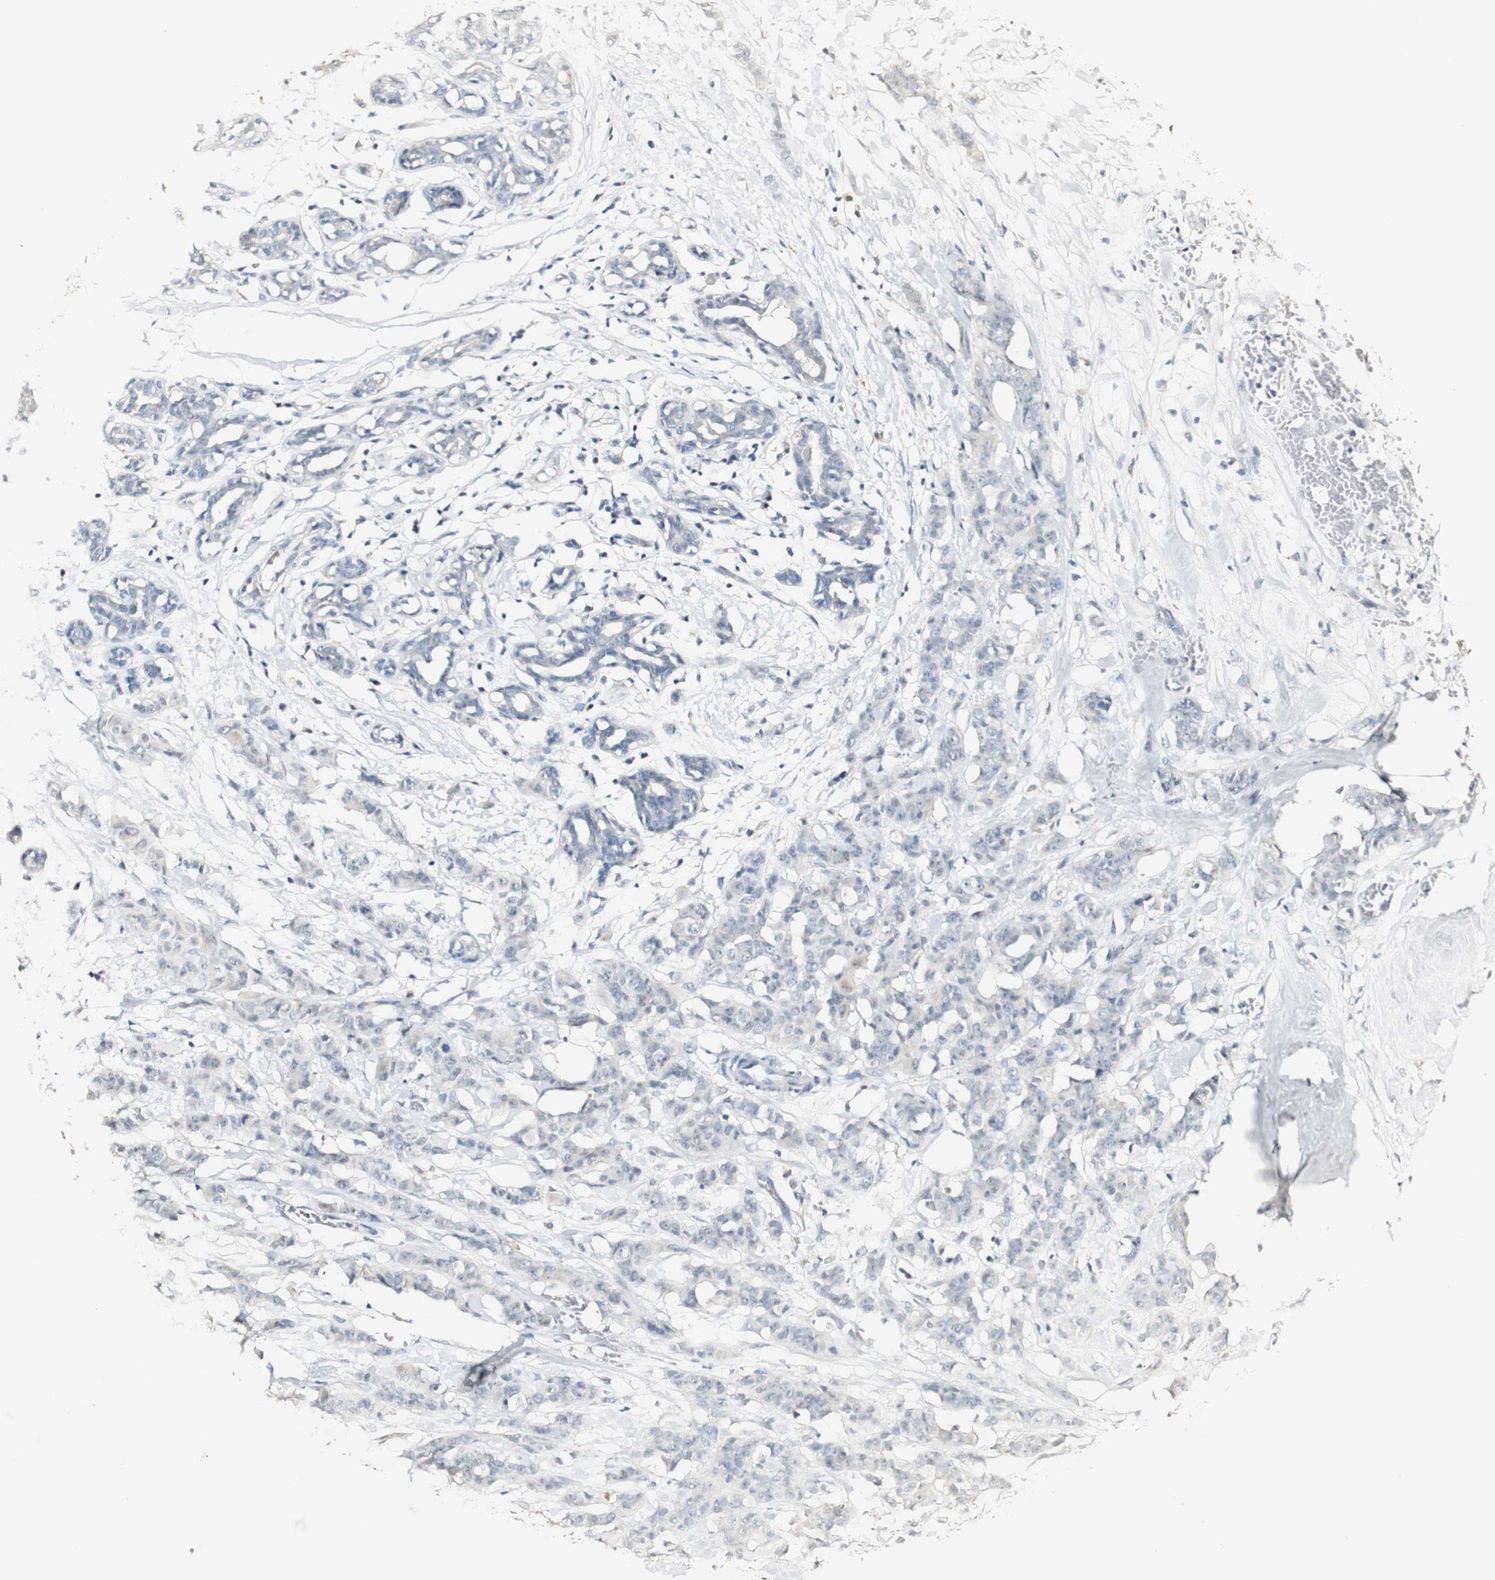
{"staining": {"intensity": "negative", "quantity": "none", "location": "none"}, "tissue": "breast cancer", "cell_type": "Tumor cells", "image_type": "cancer", "snomed": [{"axis": "morphology", "description": "Normal tissue, NOS"}, {"axis": "morphology", "description": "Duct carcinoma"}, {"axis": "topography", "description": "Breast"}], "caption": "Immunohistochemistry histopathology image of human infiltrating ductal carcinoma (breast) stained for a protein (brown), which demonstrates no expression in tumor cells.", "gene": "SYT7", "patient": {"sex": "female", "age": 40}}